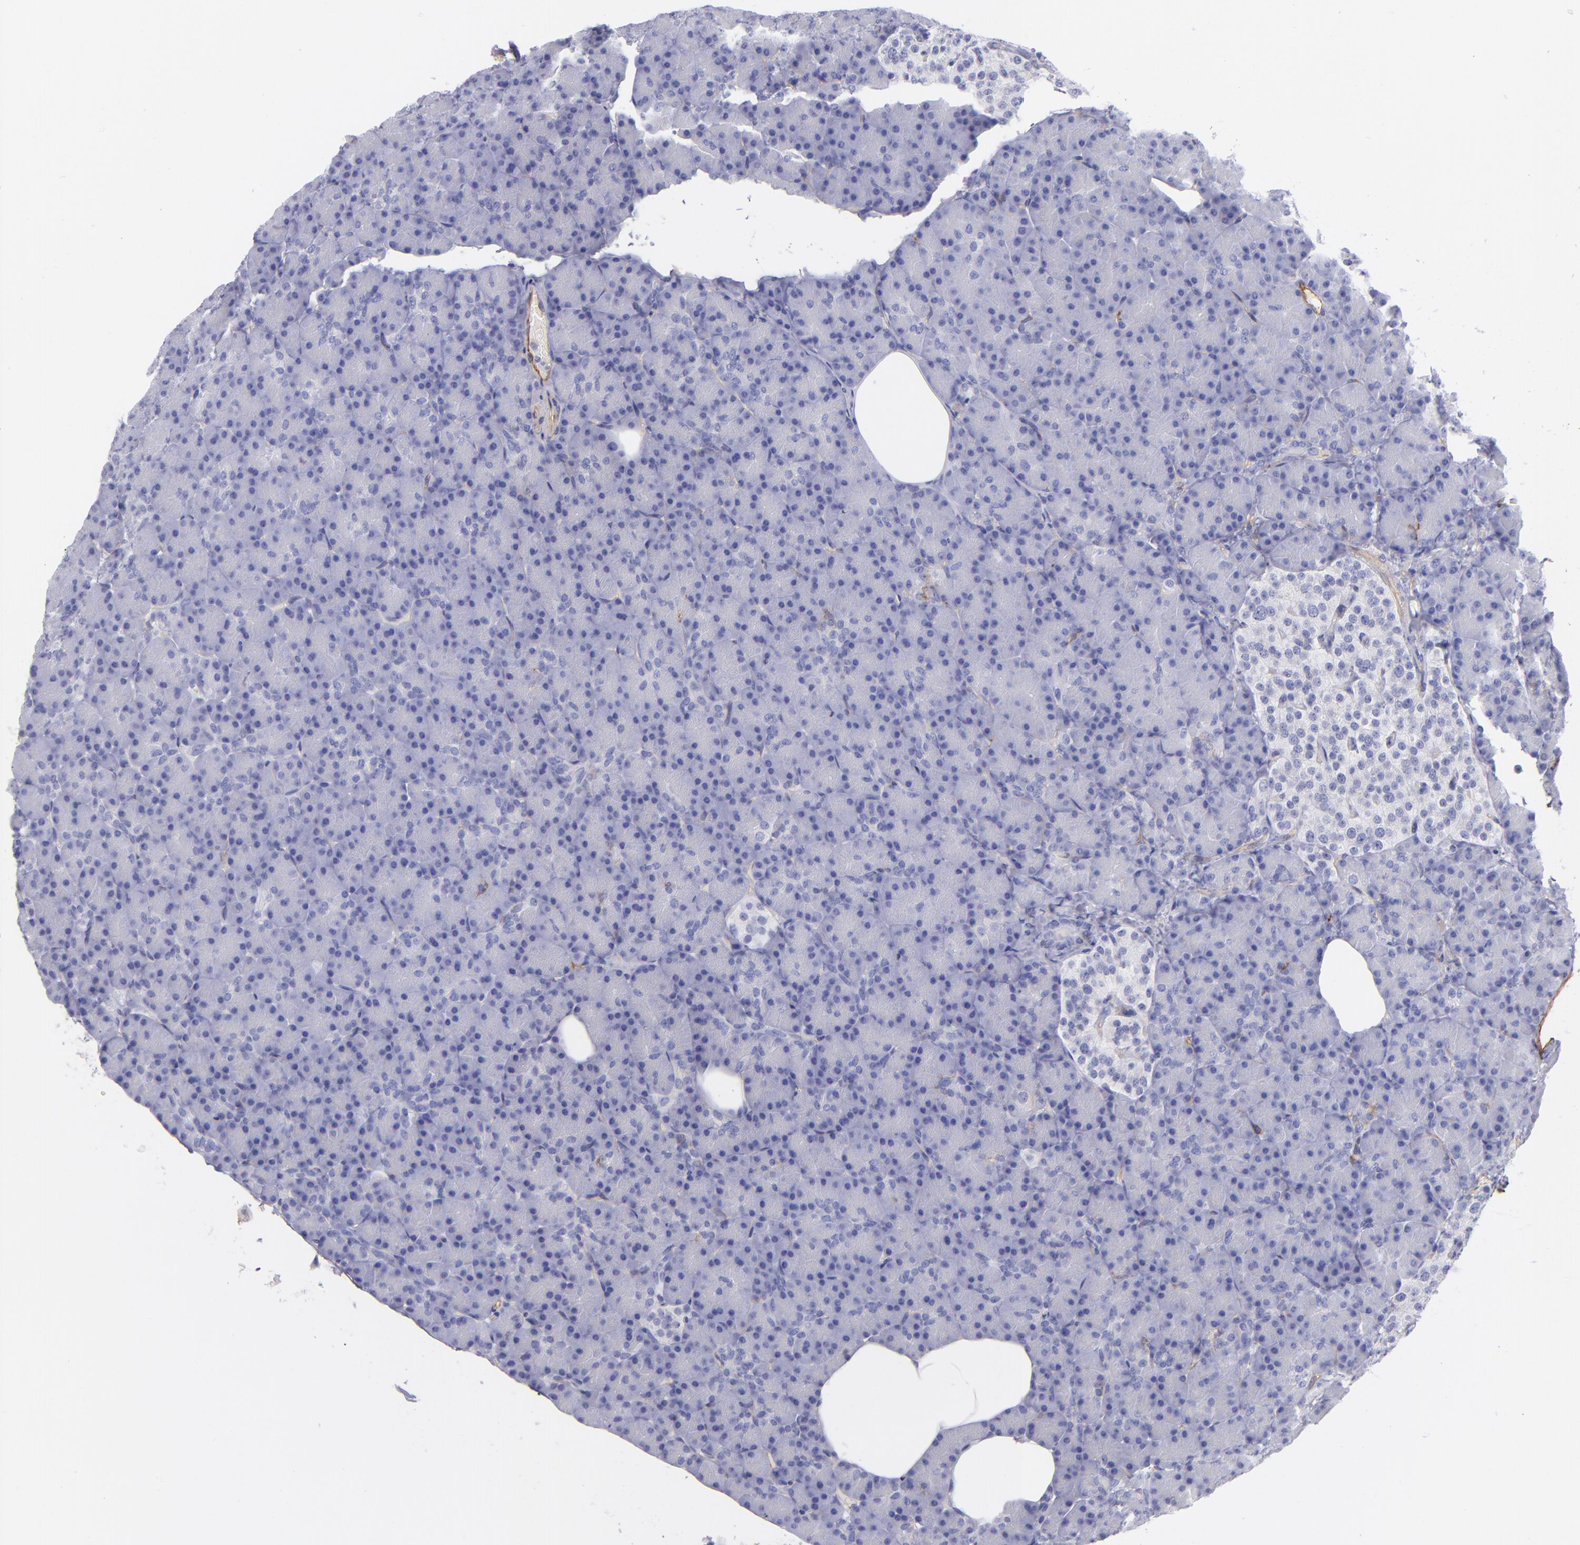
{"staining": {"intensity": "negative", "quantity": "none", "location": "none"}, "tissue": "pancreas", "cell_type": "Exocrine glandular cells", "image_type": "normal", "snomed": [{"axis": "morphology", "description": "Normal tissue, NOS"}, {"axis": "topography", "description": "Pancreas"}], "caption": "Immunohistochemistry (IHC) of normal pancreas shows no positivity in exocrine glandular cells.", "gene": "ENTPD1", "patient": {"sex": "female", "age": 43}}